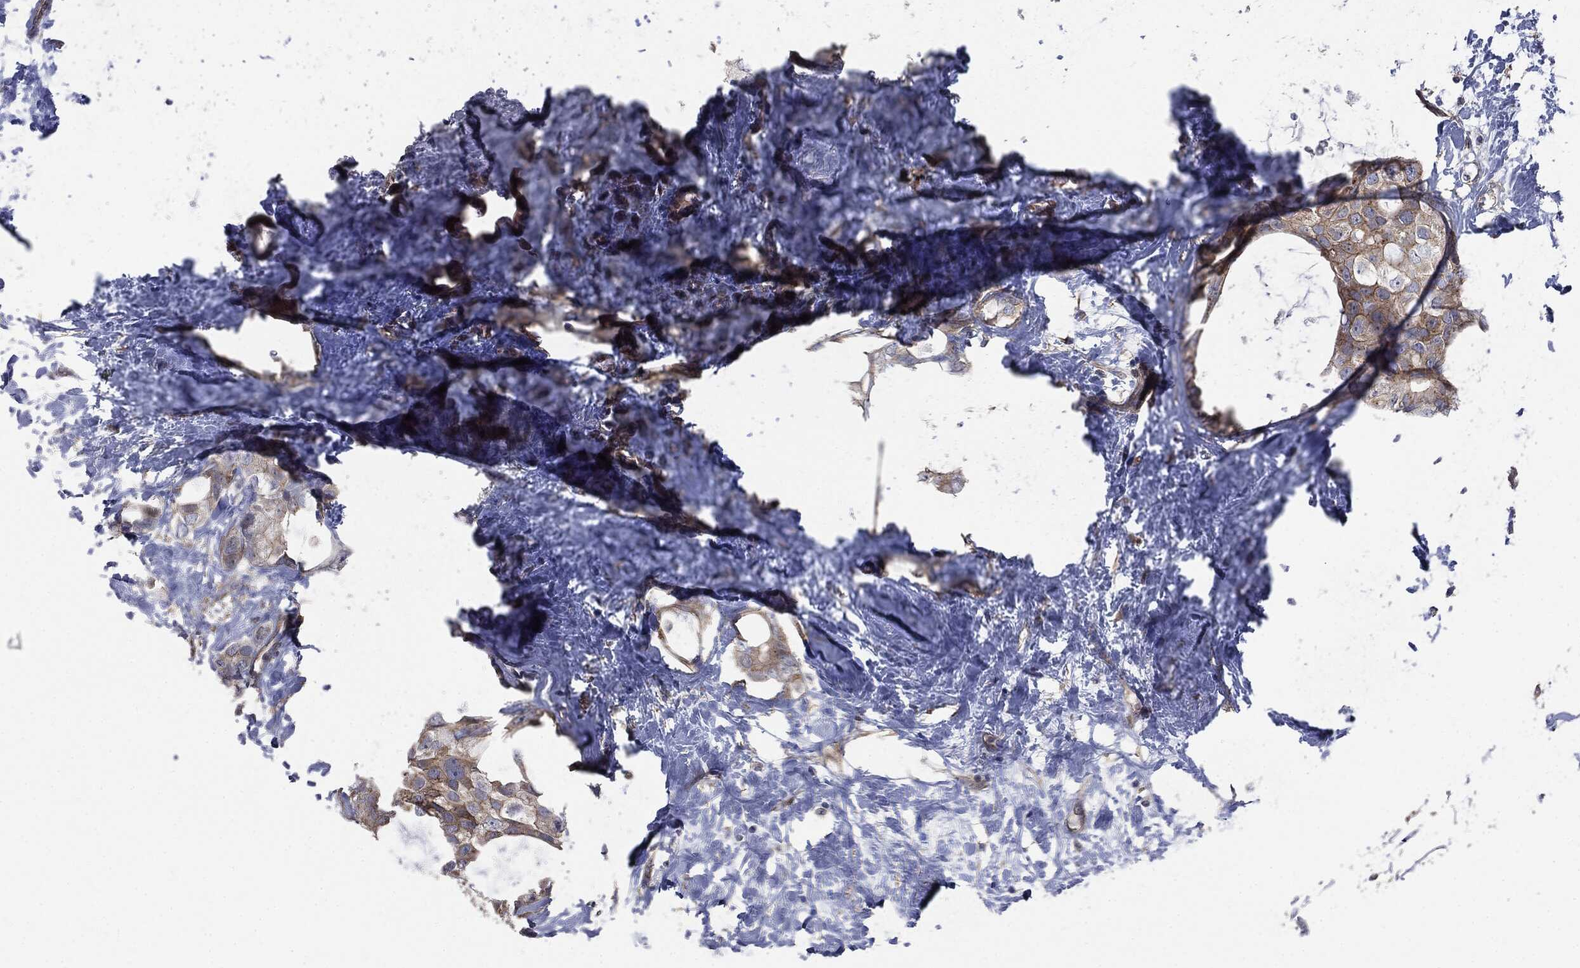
{"staining": {"intensity": "moderate", "quantity": "25%-75%", "location": "cytoplasmic/membranous"}, "tissue": "breast cancer", "cell_type": "Tumor cells", "image_type": "cancer", "snomed": [{"axis": "morphology", "description": "Duct carcinoma"}, {"axis": "topography", "description": "Breast"}], "caption": "Tumor cells demonstrate moderate cytoplasmic/membranous positivity in about 25%-75% of cells in breast cancer (invasive ductal carcinoma). The staining was performed using DAB to visualize the protein expression in brown, while the nuclei were stained in blue with hematoxylin (Magnification: 20x).", "gene": "EPS15L1", "patient": {"sex": "female", "age": 45}}